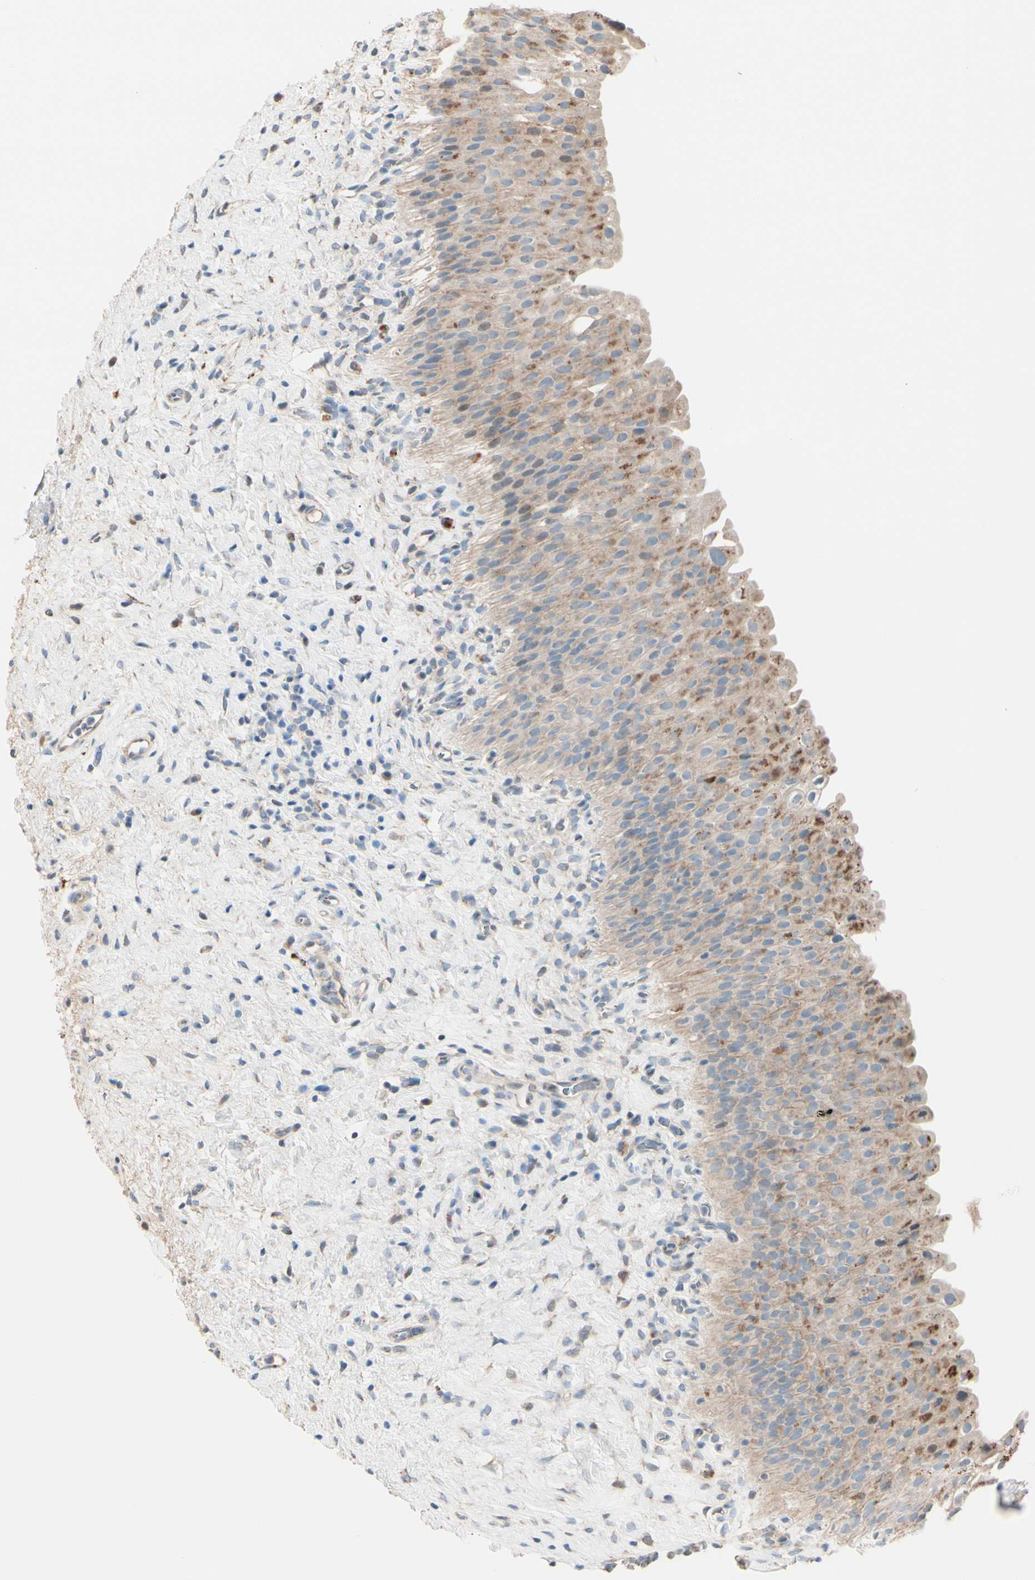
{"staining": {"intensity": "weak", "quantity": ">75%", "location": "cytoplasmic/membranous"}, "tissue": "urinary bladder", "cell_type": "Urothelial cells", "image_type": "normal", "snomed": [{"axis": "morphology", "description": "Normal tissue, NOS"}, {"axis": "morphology", "description": "Urothelial carcinoma, High grade"}, {"axis": "topography", "description": "Urinary bladder"}], "caption": "Urinary bladder was stained to show a protein in brown. There is low levels of weak cytoplasmic/membranous expression in approximately >75% of urothelial cells.", "gene": "EPHA3", "patient": {"sex": "male", "age": 46}}